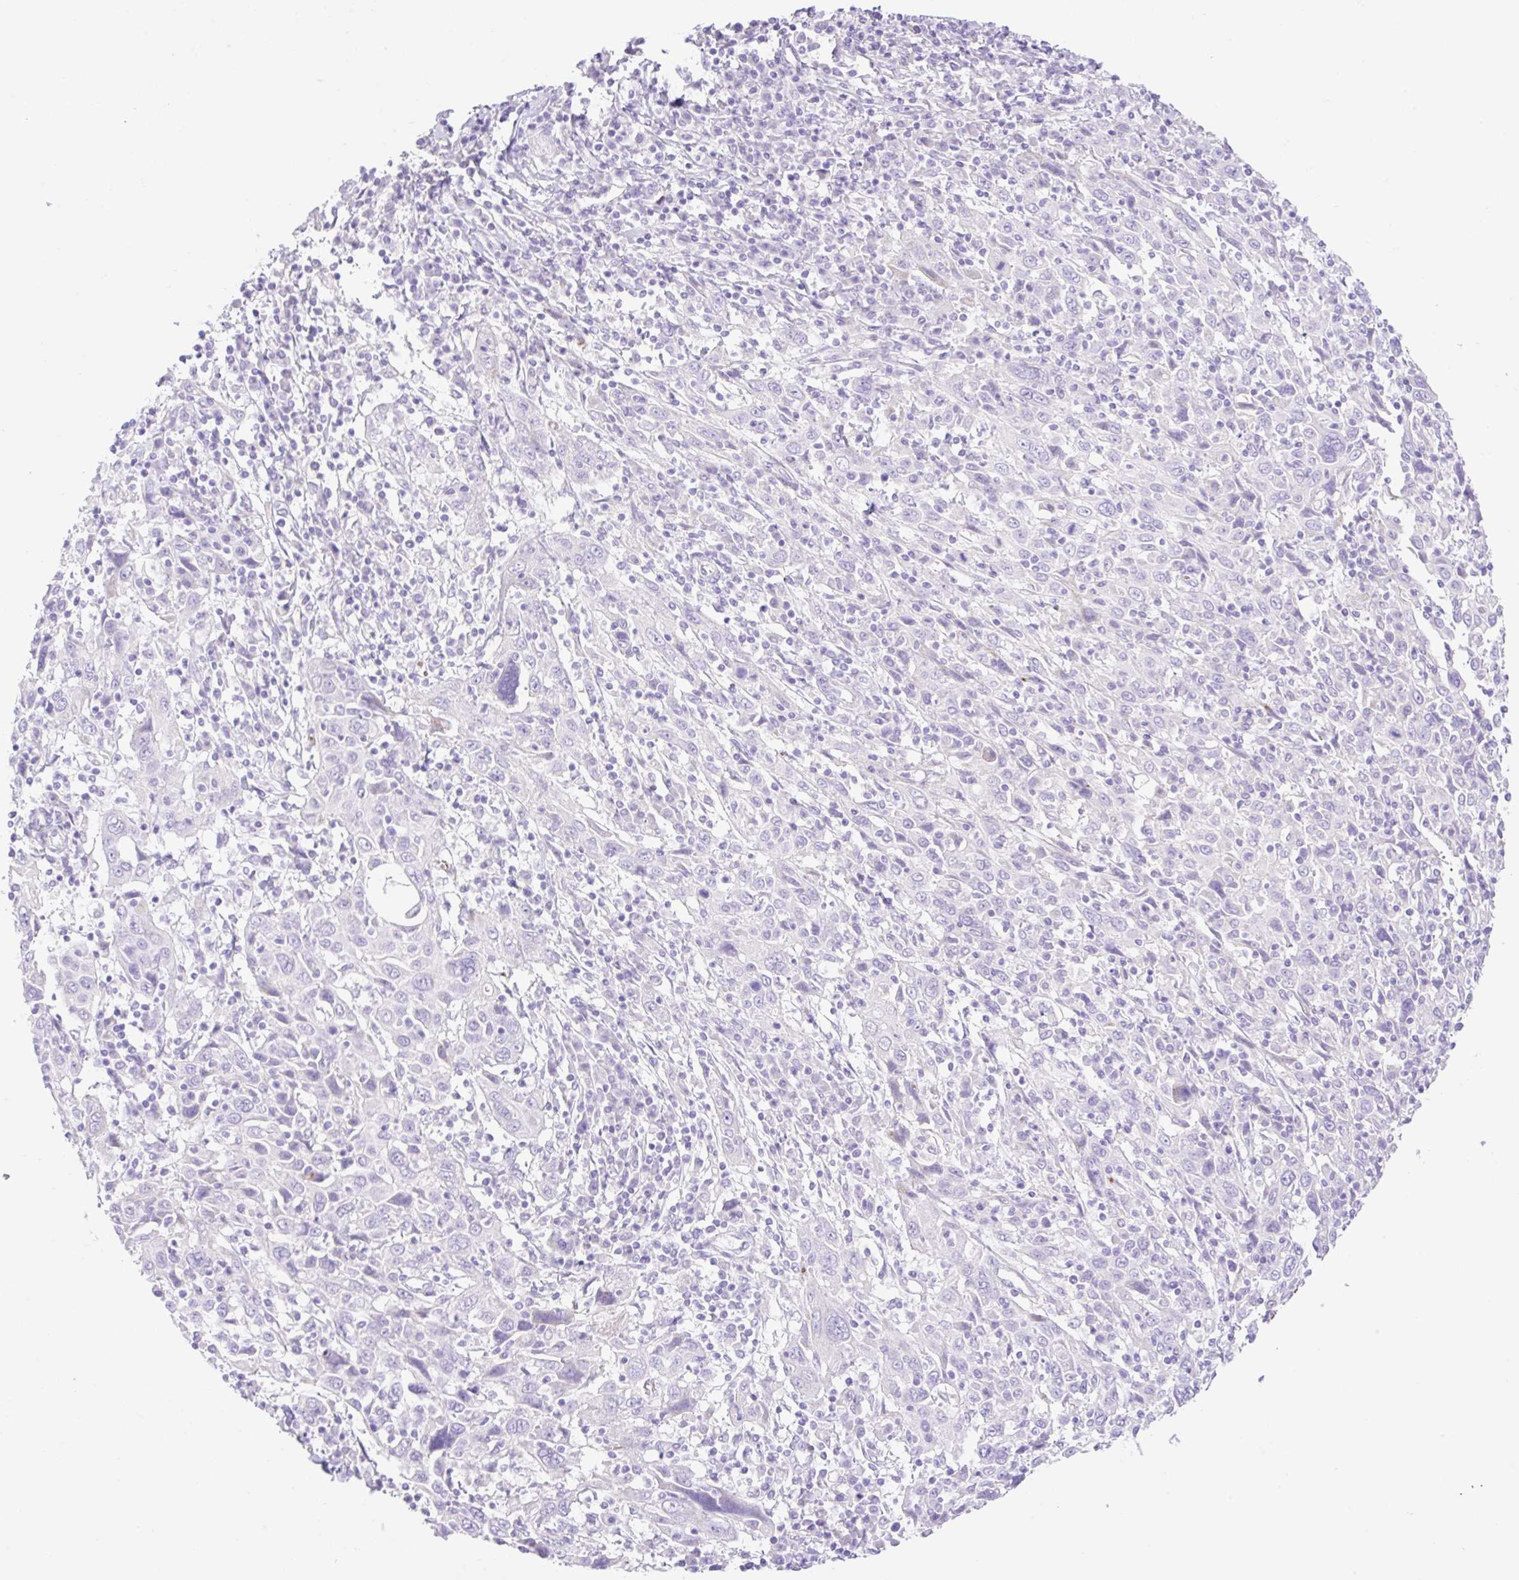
{"staining": {"intensity": "negative", "quantity": "none", "location": "none"}, "tissue": "cervical cancer", "cell_type": "Tumor cells", "image_type": "cancer", "snomed": [{"axis": "morphology", "description": "Squamous cell carcinoma, NOS"}, {"axis": "topography", "description": "Cervix"}], "caption": "Immunohistochemistry of cervical squamous cell carcinoma exhibits no staining in tumor cells.", "gene": "CDX1", "patient": {"sex": "female", "age": 46}}